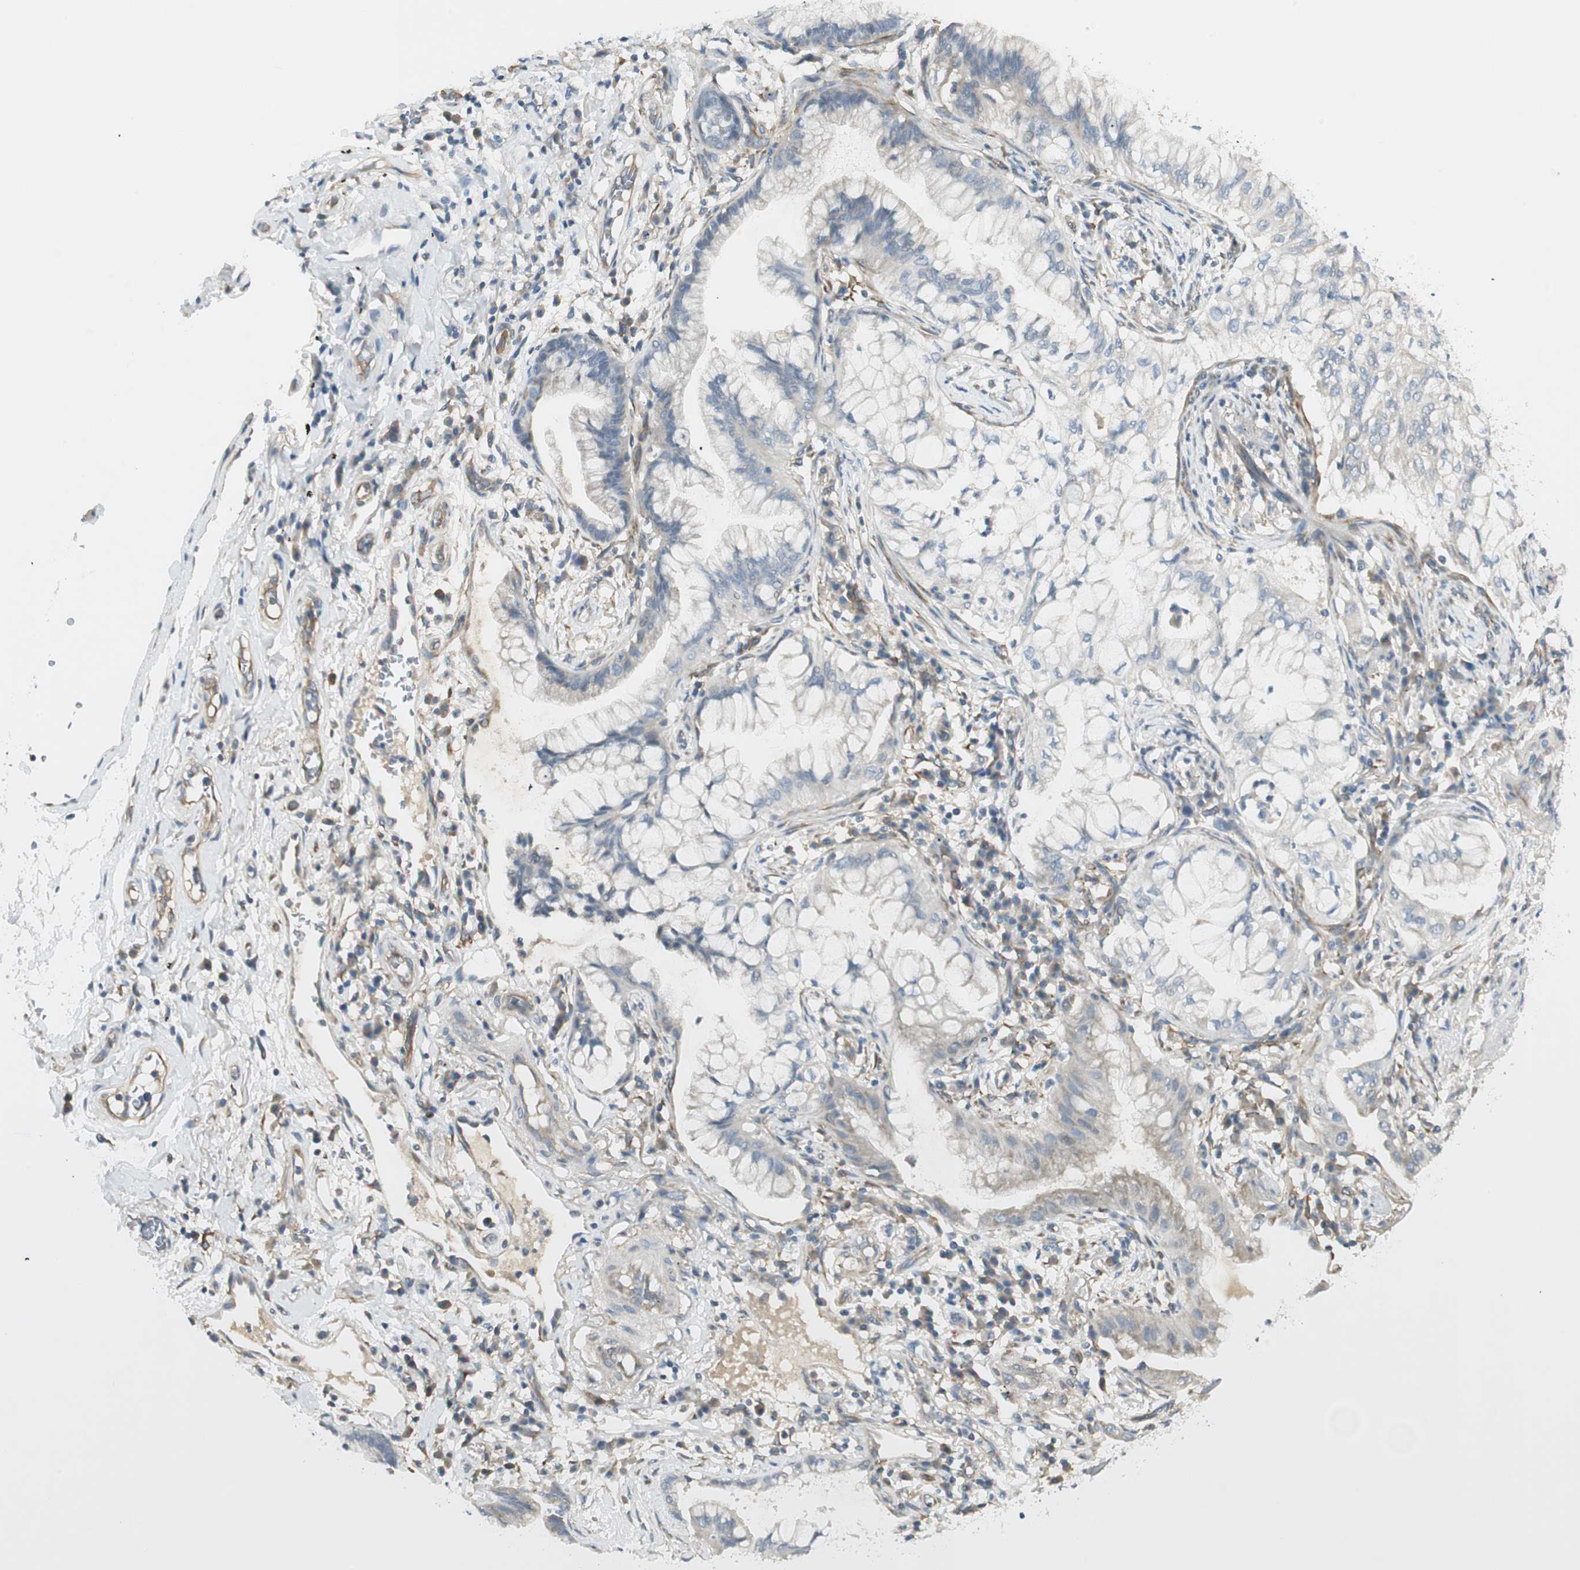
{"staining": {"intensity": "negative", "quantity": "none", "location": "none"}, "tissue": "lung cancer", "cell_type": "Tumor cells", "image_type": "cancer", "snomed": [{"axis": "morphology", "description": "Adenocarcinoma, NOS"}, {"axis": "topography", "description": "Lung"}], "caption": "IHC photomicrograph of lung cancer stained for a protein (brown), which demonstrates no positivity in tumor cells. (DAB immunohistochemistry (IHC) with hematoxylin counter stain).", "gene": "STON1-GTF2A1L", "patient": {"sex": "female", "age": 70}}